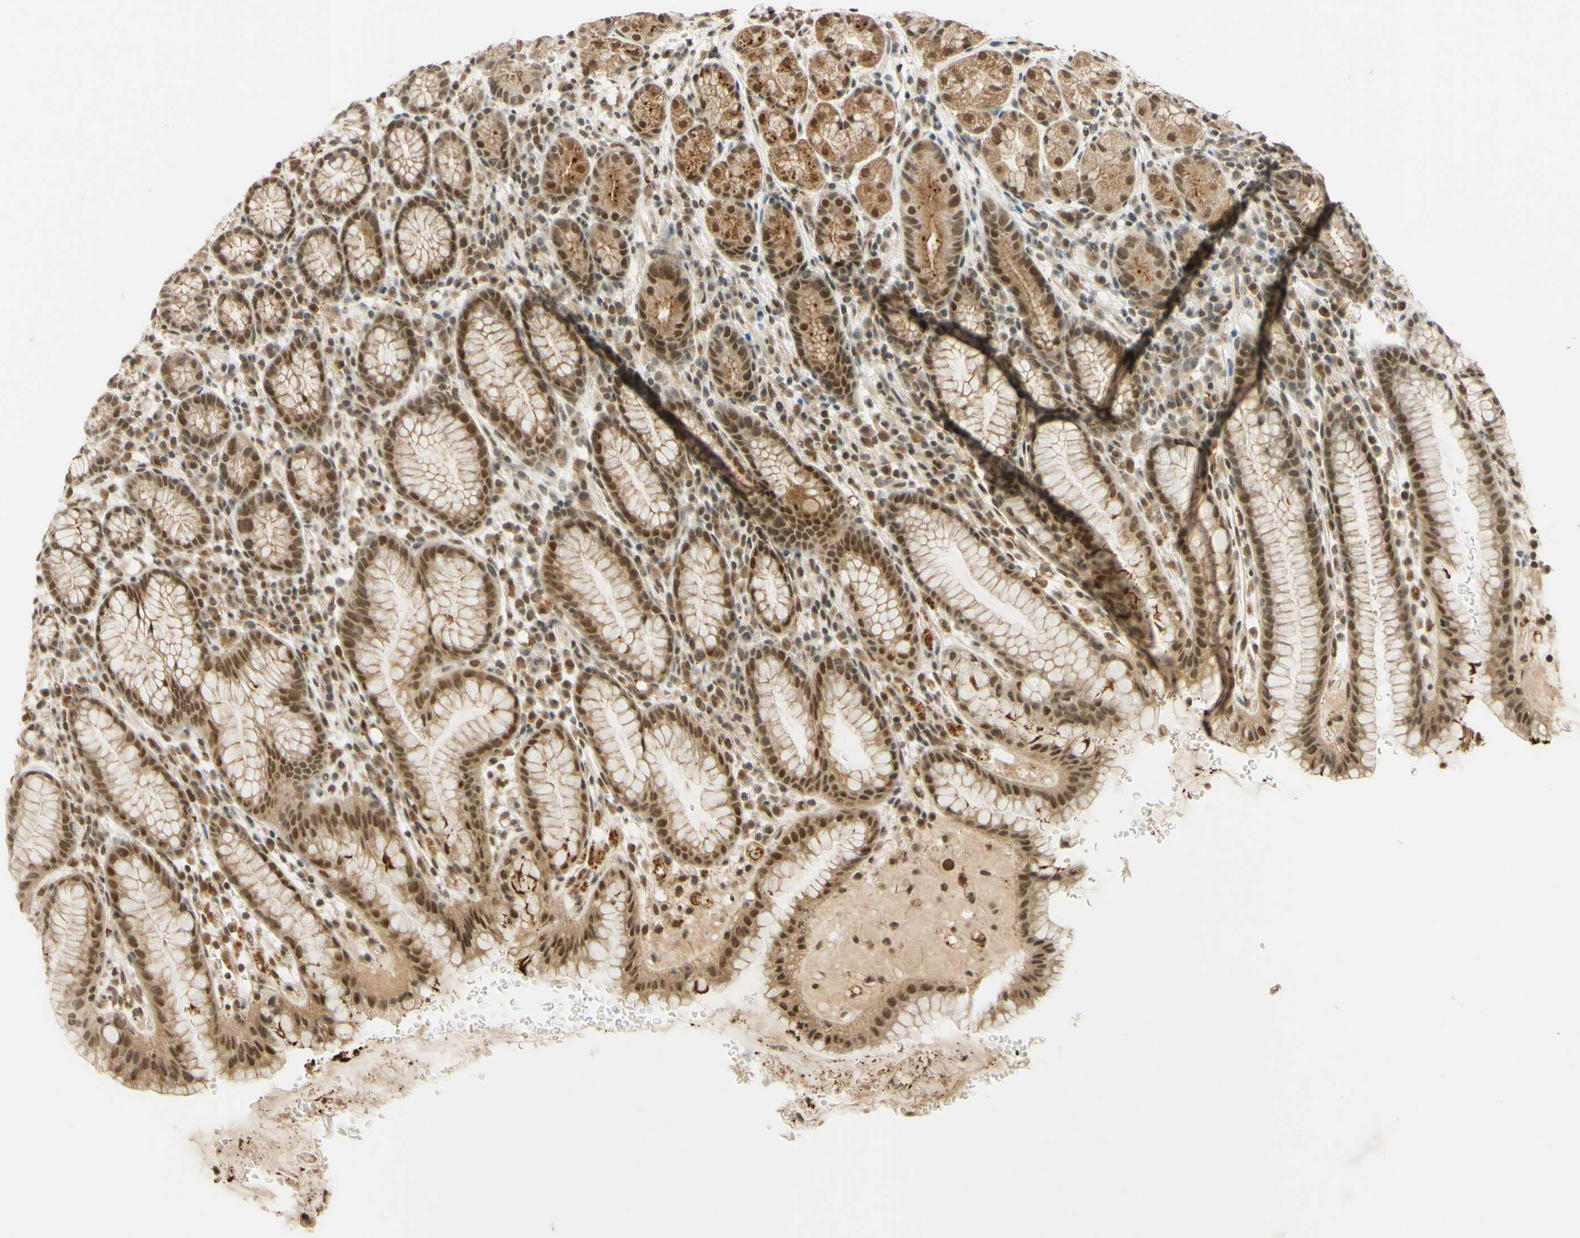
{"staining": {"intensity": "moderate", "quantity": ">75%", "location": "cytoplasmic/membranous,nuclear"}, "tissue": "stomach", "cell_type": "Glandular cells", "image_type": "normal", "snomed": [{"axis": "morphology", "description": "Normal tissue, NOS"}, {"axis": "topography", "description": "Stomach, lower"}], "caption": "IHC photomicrograph of benign stomach stained for a protein (brown), which displays medium levels of moderate cytoplasmic/membranous,nuclear staining in about >75% of glandular cells.", "gene": "SMARCB1", "patient": {"sex": "male", "age": 52}}